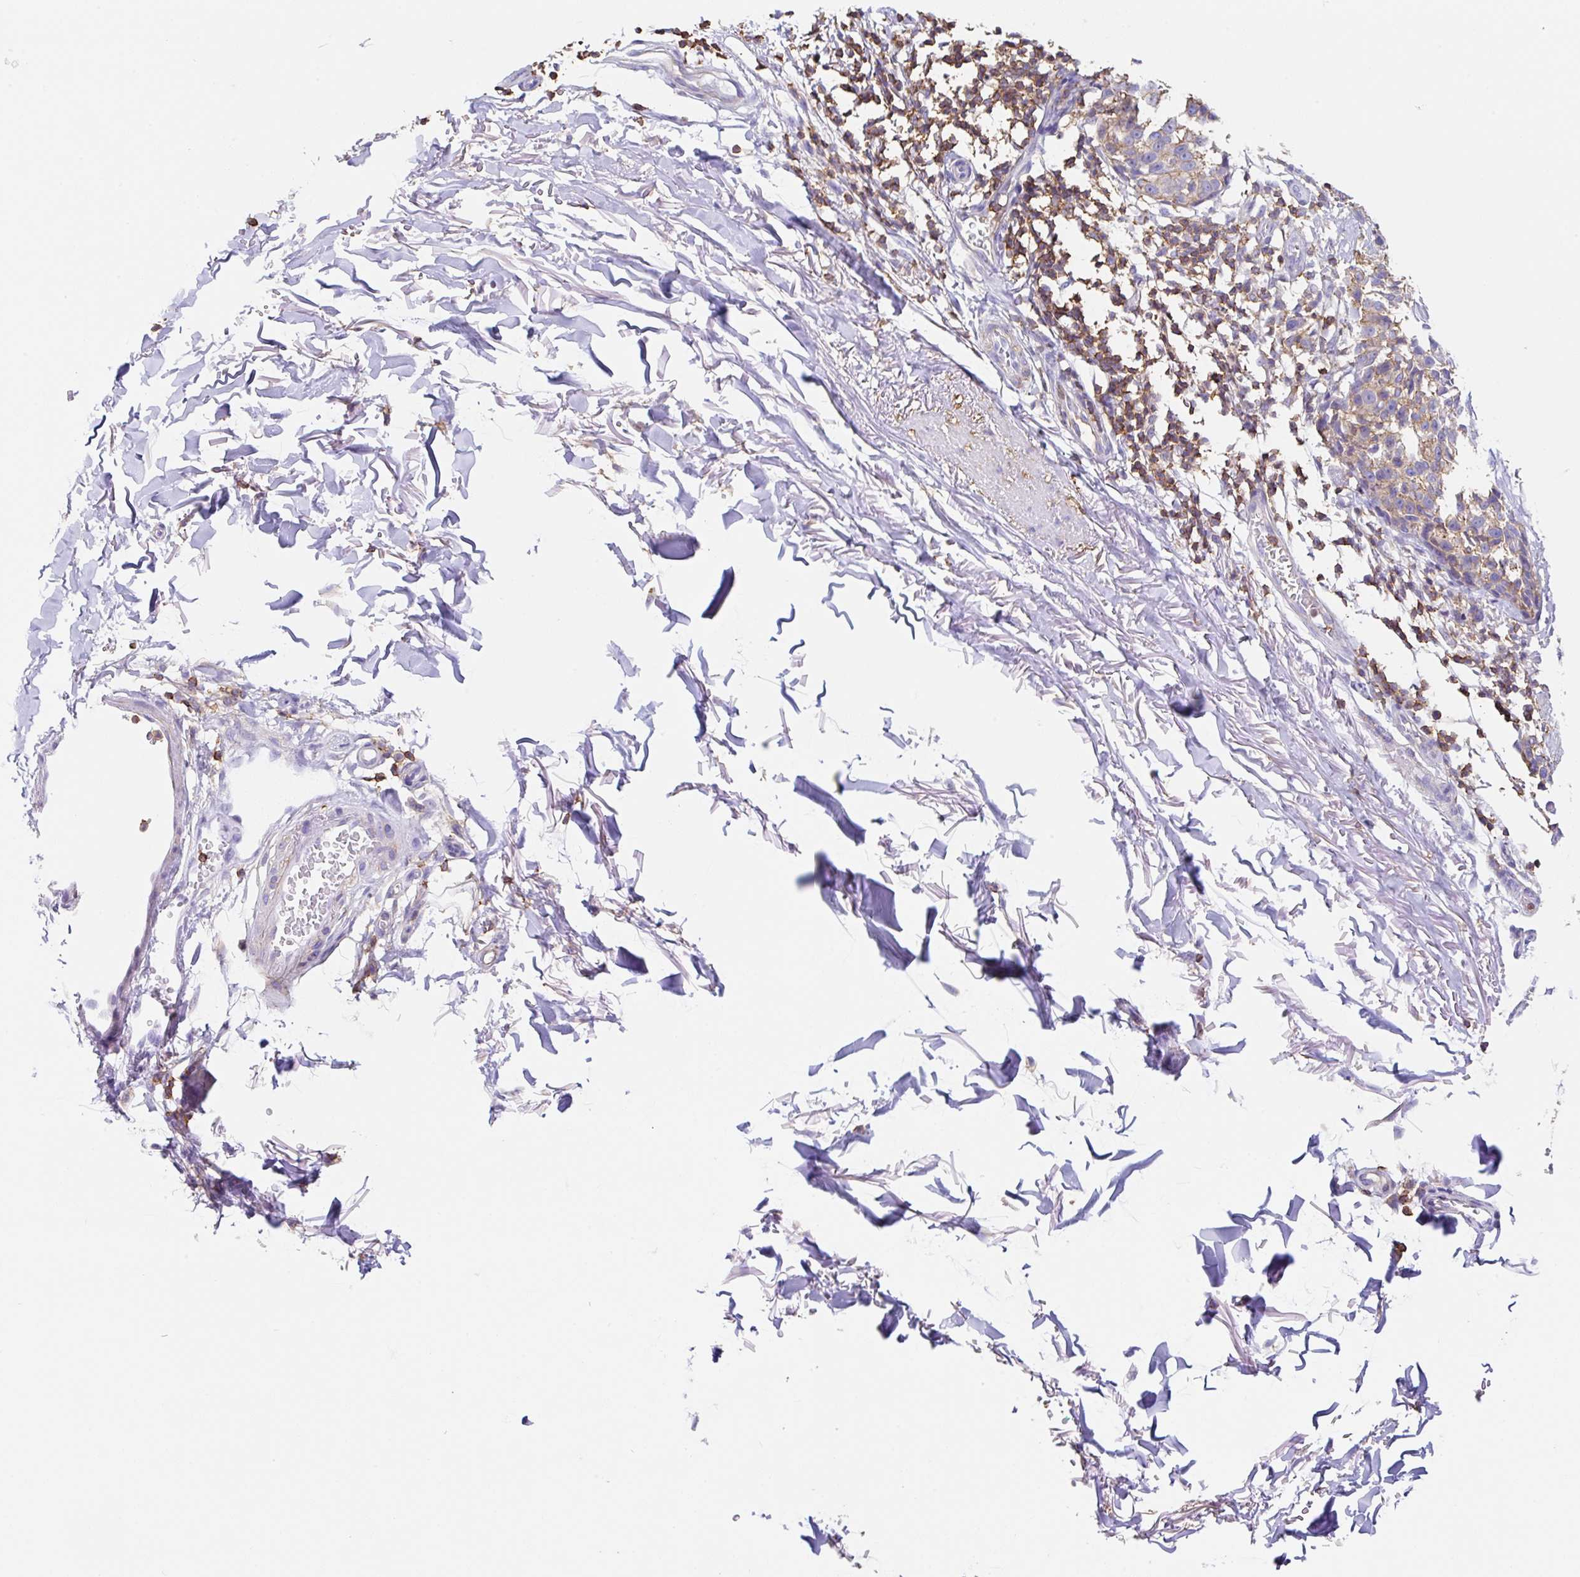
{"staining": {"intensity": "weak", "quantity": ">75%", "location": "cytoplasmic/membranous"}, "tissue": "melanoma", "cell_type": "Tumor cells", "image_type": "cancer", "snomed": [{"axis": "morphology", "description": "Malignant melanoma, NOS"}, {"axis": "topography", "description": "Skin"}], "caption": "Melanoma stained for a protein (brown) shows weak cytoplasmic/membranous positive staining in approximately >75% of tumor cells.", "gene": "MTTP", "patient": {"sex": "male", "age": 73}}